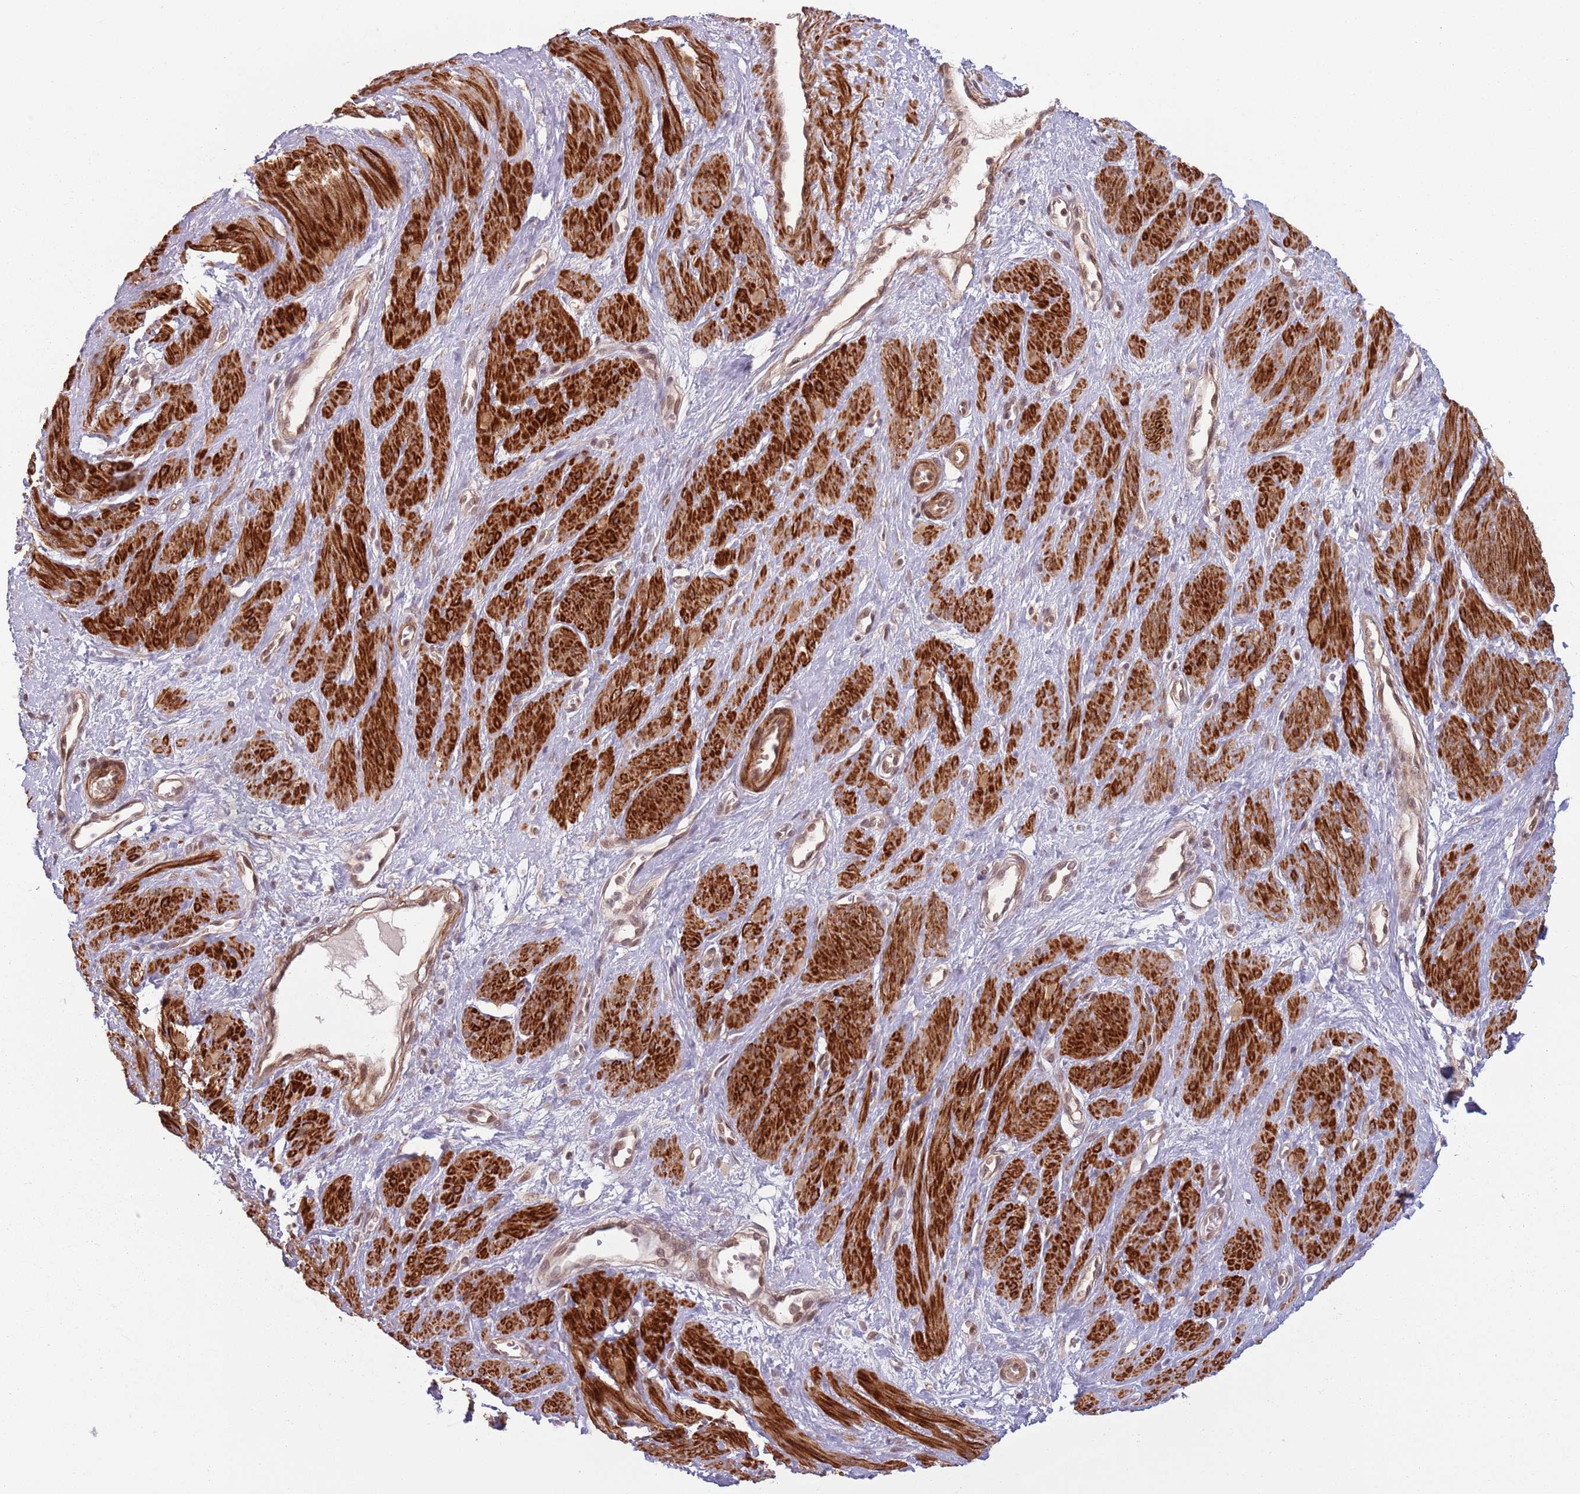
{"staining": {"intensity": "strong", "quantity": "25%-75%", "location": "cytoplasmic/membranous"}, "tissue": "smooth muscle", "cell_type": "Smooth muscle cells", "image_type": "normal", "snomed": [{"axis": "morphology", "description": "Normal tissue, NOS"}, {"axis": "topography", "description": "Smooth muscle"}, {"axis": "topography", "description": "Uterus"}], "caption": "Immunohistochemistry (IHC) staining of unremarkable smooth muscle, which shows high levels of strong cytoplasmic/membranous staining in approximately 25%-75% of smooth muscle cells indicating strong cytoplasmic/membranous protein positivity. The staining was performed using DAB (brown) for protein detection and nuclei were counterstained in hematoxylin (blue).", "gene": "CCDC154", "patient": {"sex": "female", "age": 39}}